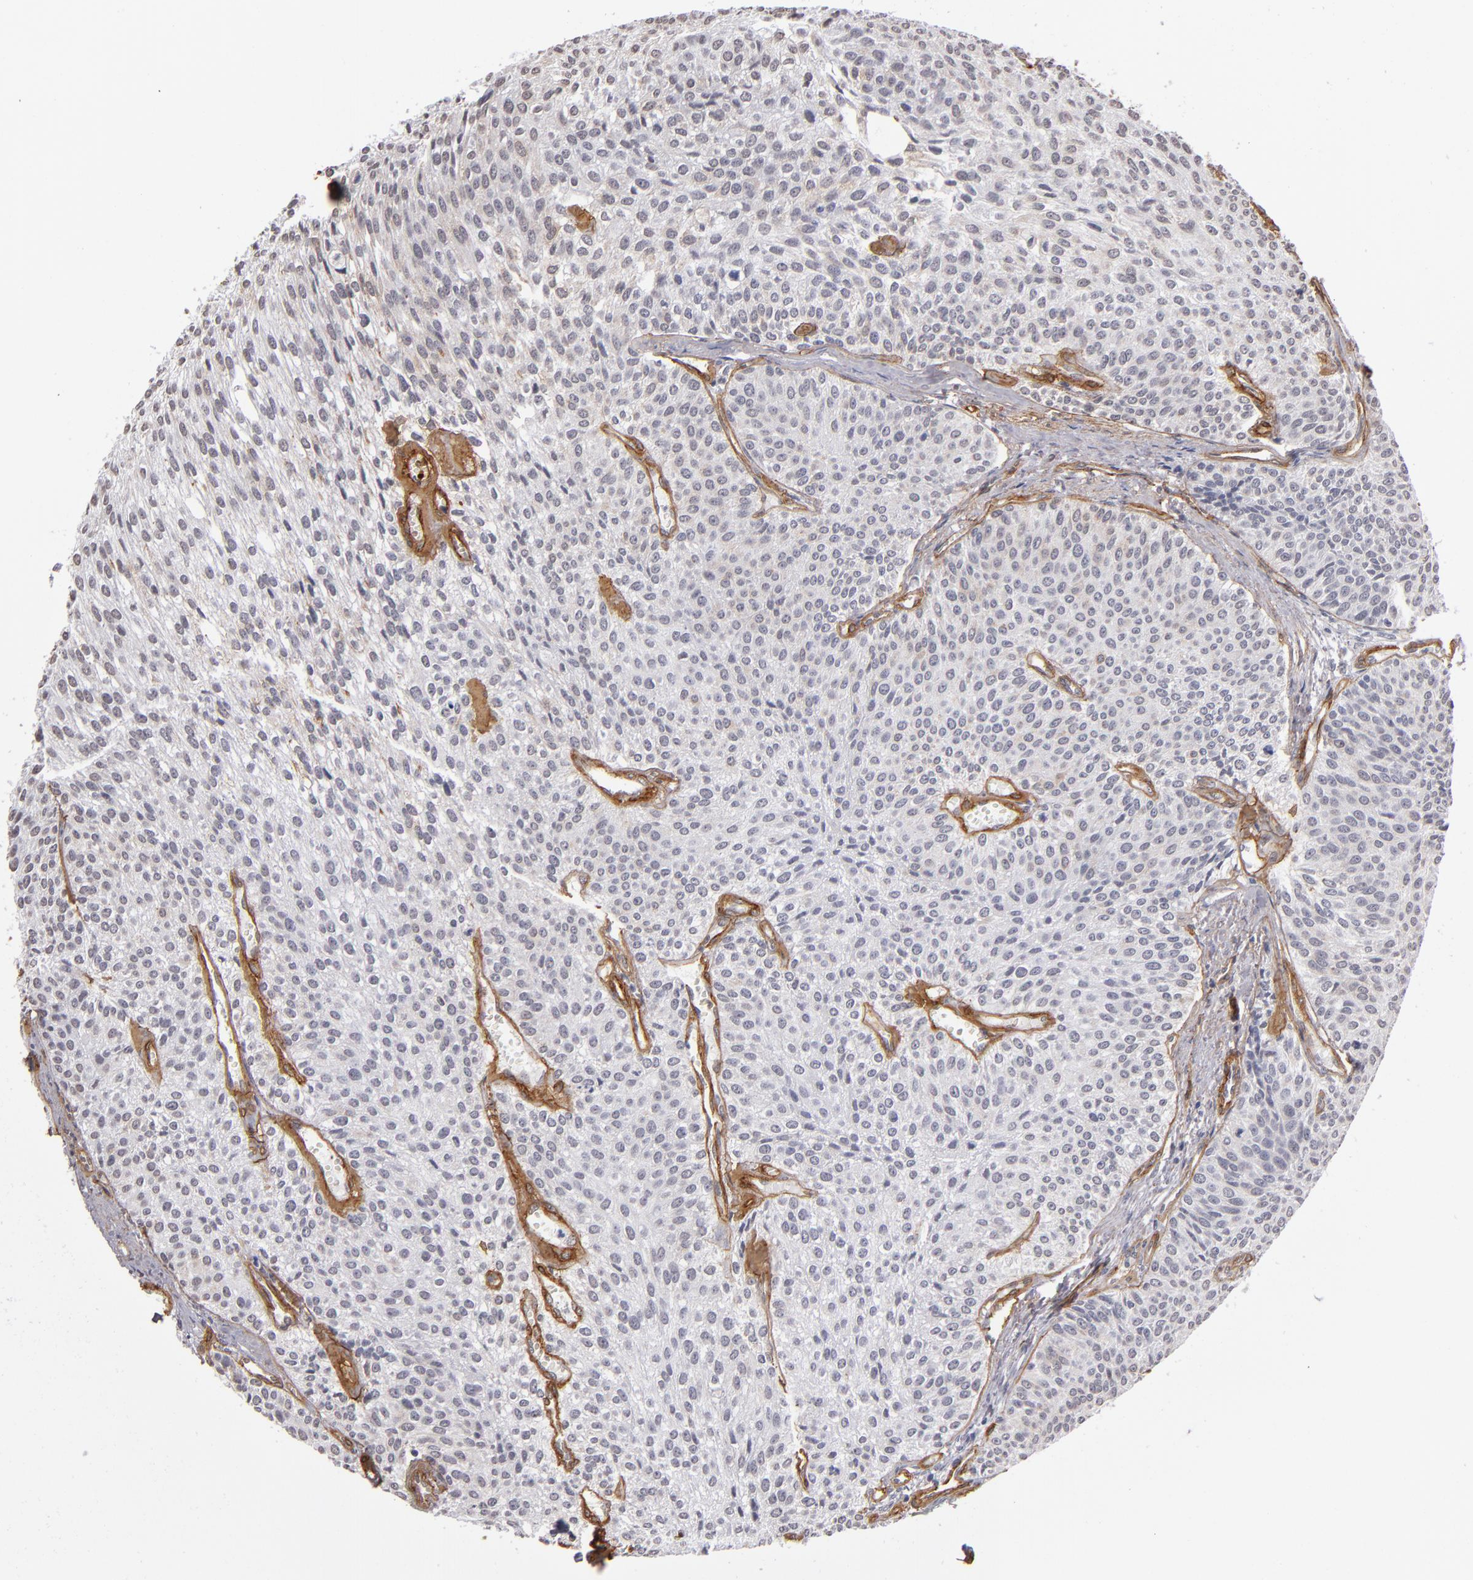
{"staining": {"intensity": "negative", "quantity": "none", "location": "none"}, "tissue": "urothelial cancer", "cell_type": "Tumor cells", "image_type": "cancer", "snomed": [{"axis": "morphology", "description": "Urothelial carcinoma, Low grade"}, {"axis": "topography", "description": "Urinary bladder"}], "caption": "Immunohistochemistry of human urothelial cancer exhibits no staining in tumor cells.", "gene": "LAMC1", "patient": {"sex": "female", "age": 73}}